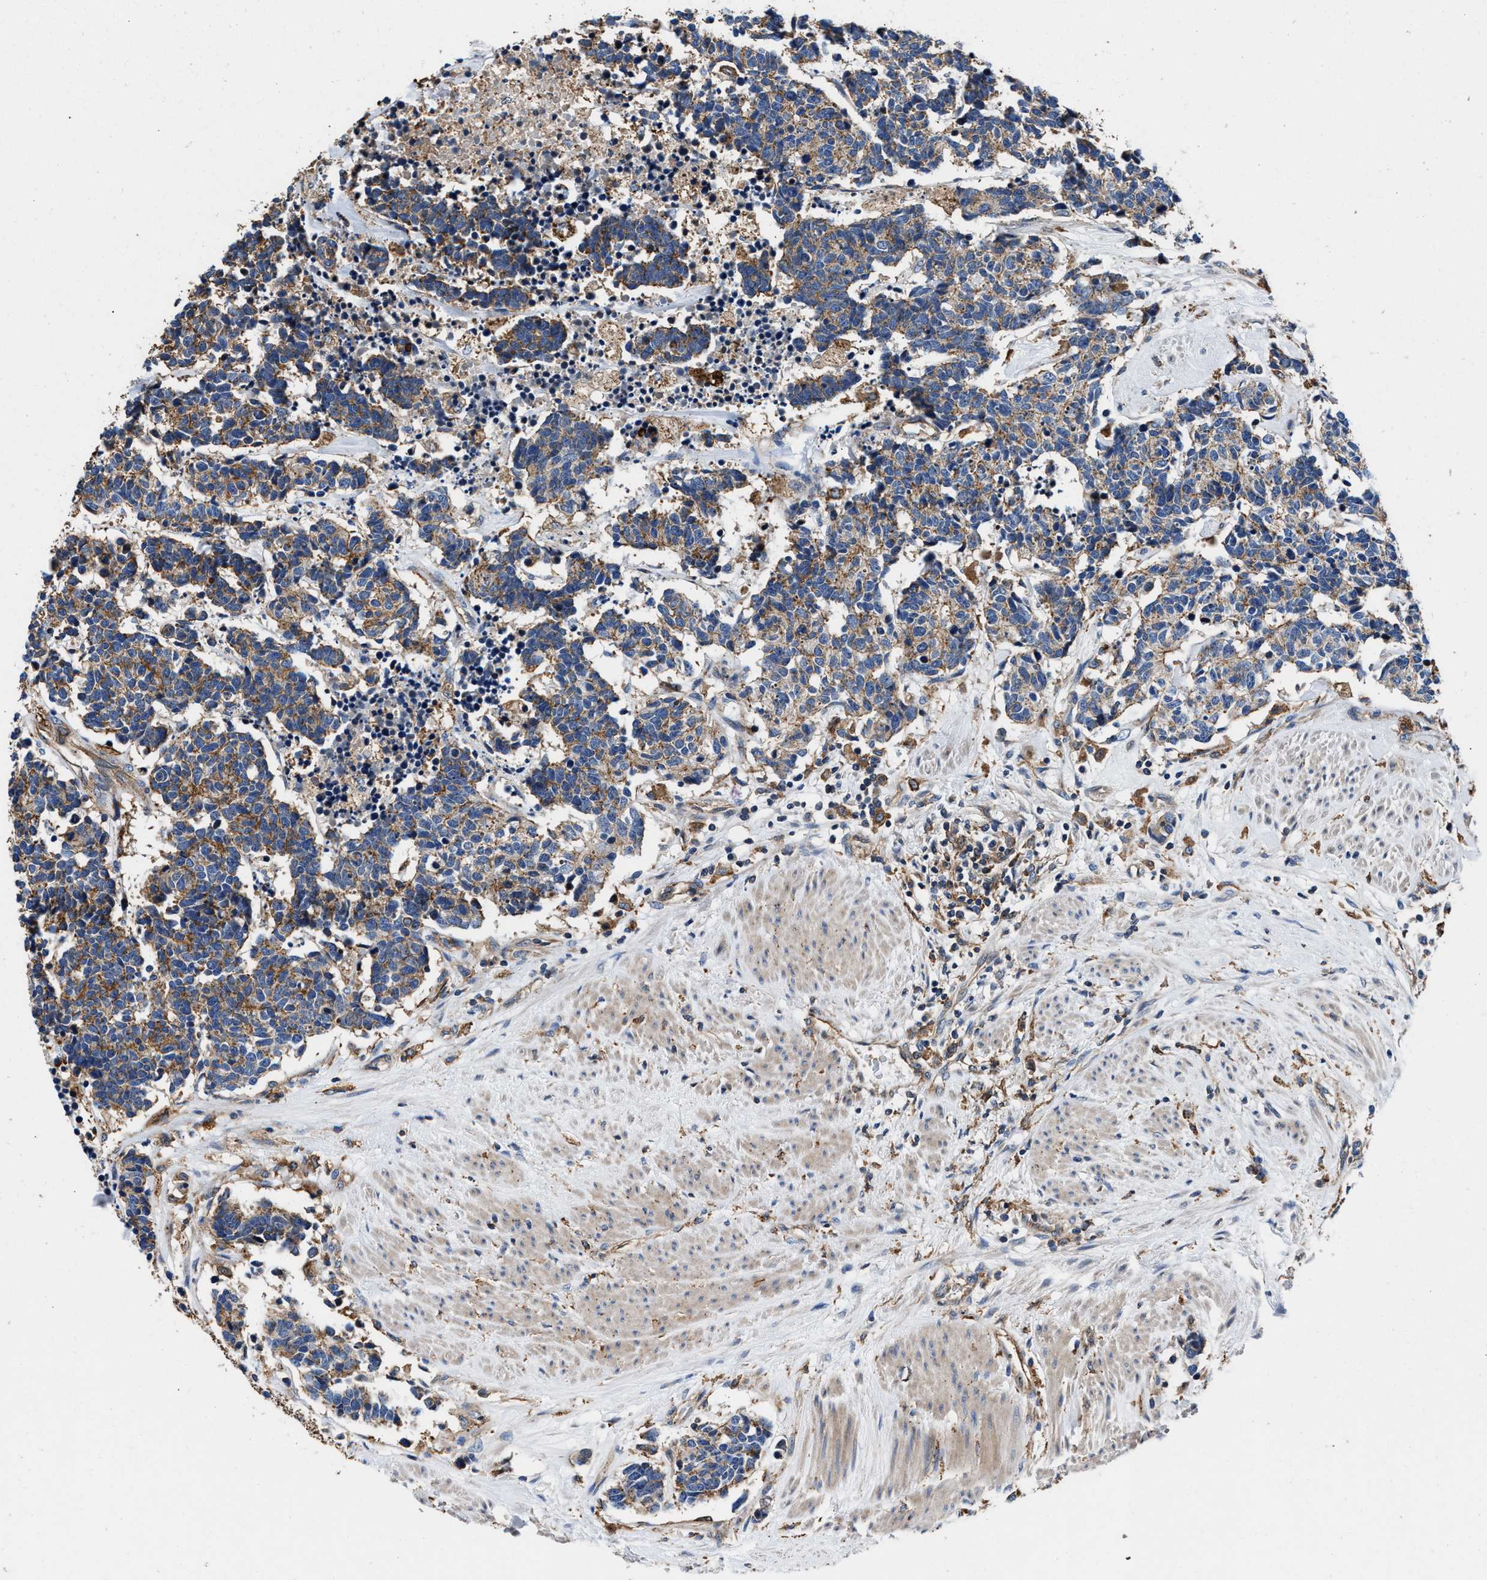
{"staining": {"intensity": "moderate", "quantity": "25%-75%", "location": "cytoplasmic/membranous"}, "tissue": "carcinoid", "cell_type": "Tumor cells", "image_type": "cancer", "snomed": [{"axis": "morphology", "description": "Carcinoma, NOS"}, {"axis": "morphology", "description": "Carcinoid, malignant, NOS"}, {"axis": "topography", "description": "Urinary bladder"}], "caption": "Moderate cytoplasmic/membranous protein positivity is appreciated in approximately 25%-75% of tumor cells in carcinoid (malignant). The protein is shown in brown color, while the nuclei are stained blue.", "gene": "PPP1R9B", "patient": {"sex": "male", "age": 57}}